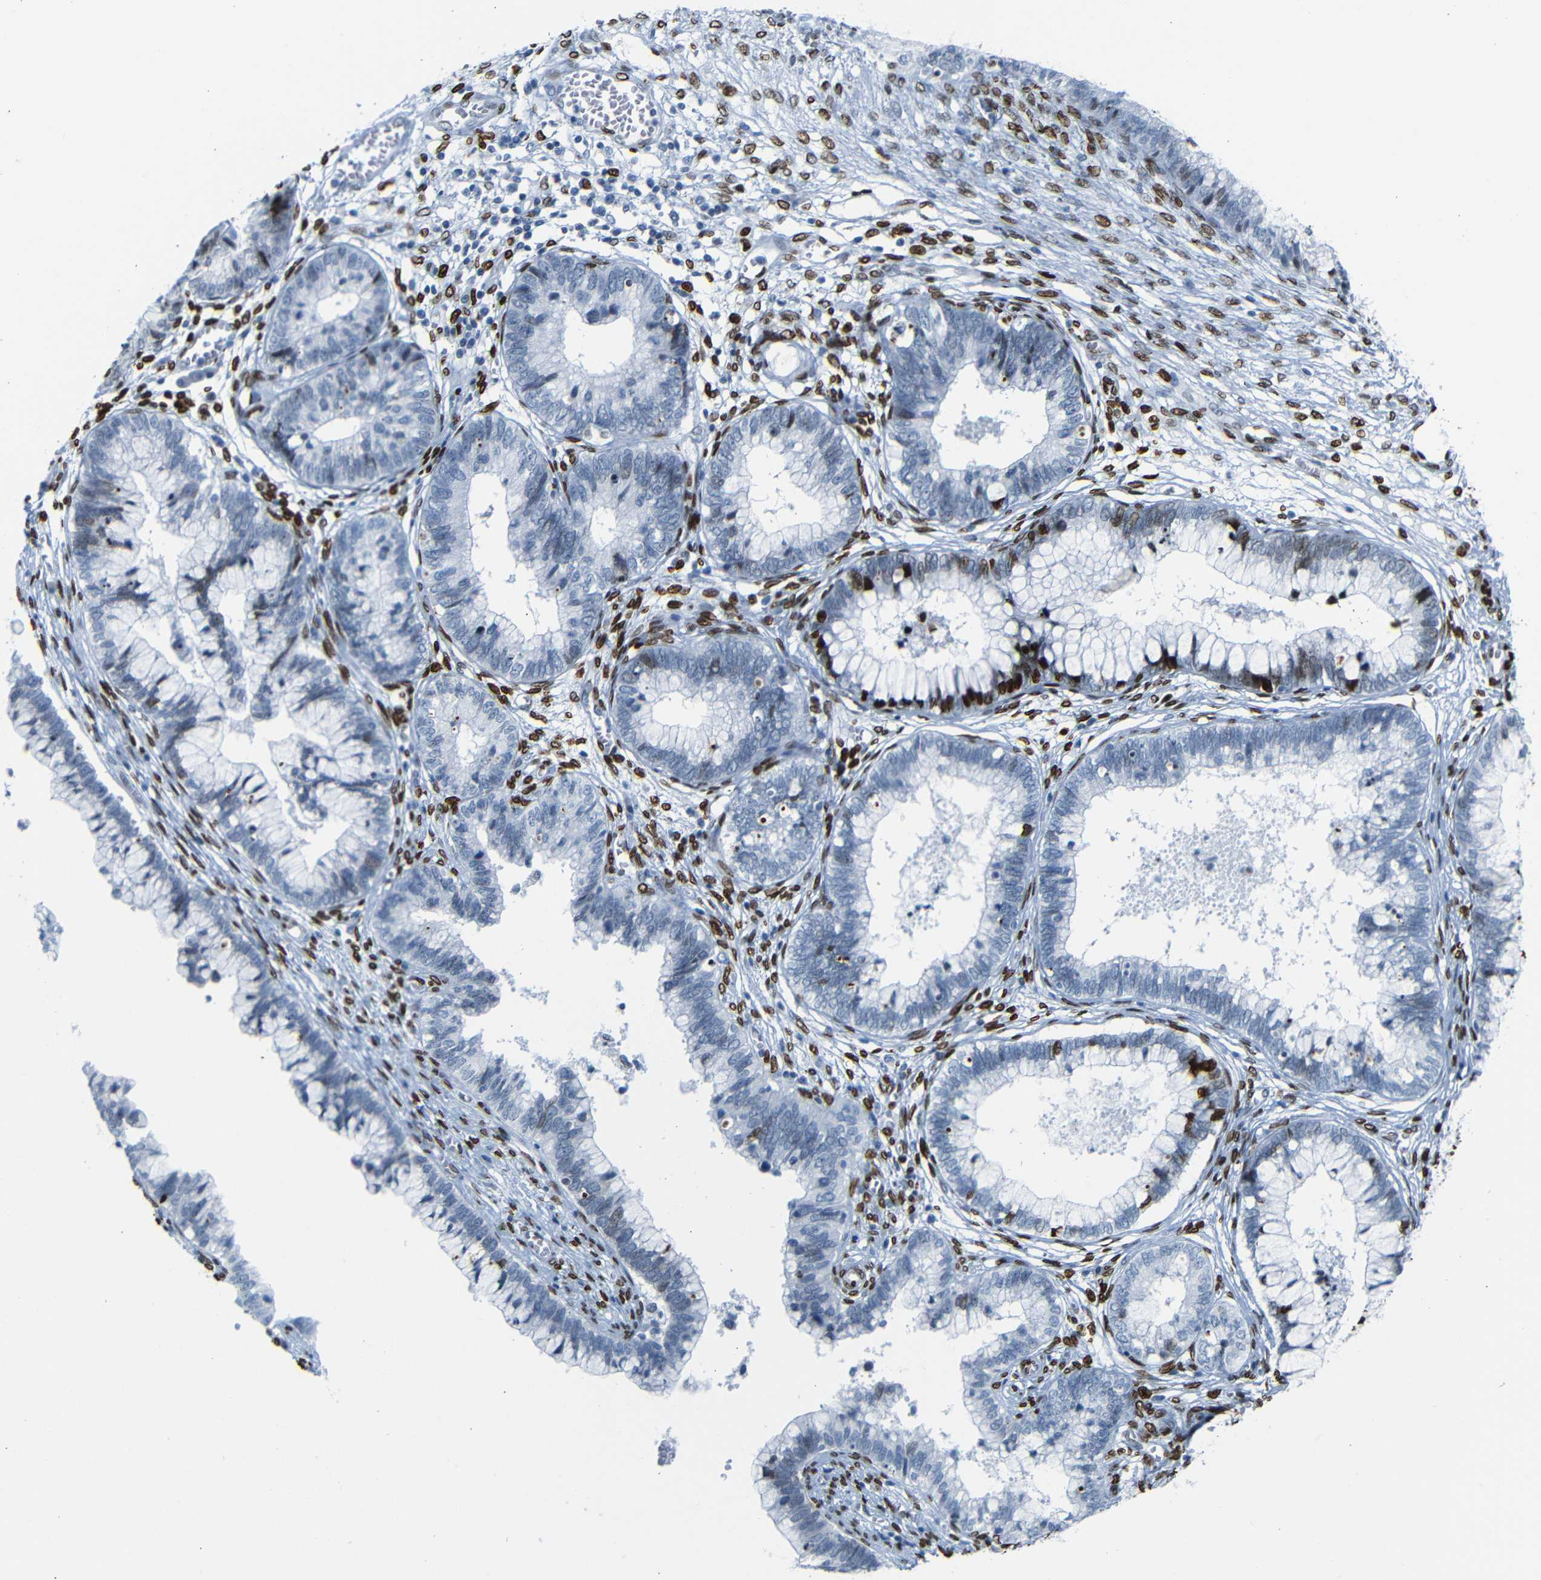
{"staining": {"intensity": "strong", "quantity": "25%-75%", "location": "nuclear"}, "tissue": "cervical cancer", "cell_type": "Tumor cells", "image_type": "cancer", "snomed": [{"axis": "morphology", "description": "Adenocarcinoma, NOS"}, {"axis": "topography", "description": "Cervix"}], "caption": "Protein analysis of cervical adenocarcinoma tissue demonstrates strong nuclear staining in about 25%-75% of tumor cells.", "gene": "NPIPB15", "patient": {"sex": "female", "age": 44}}